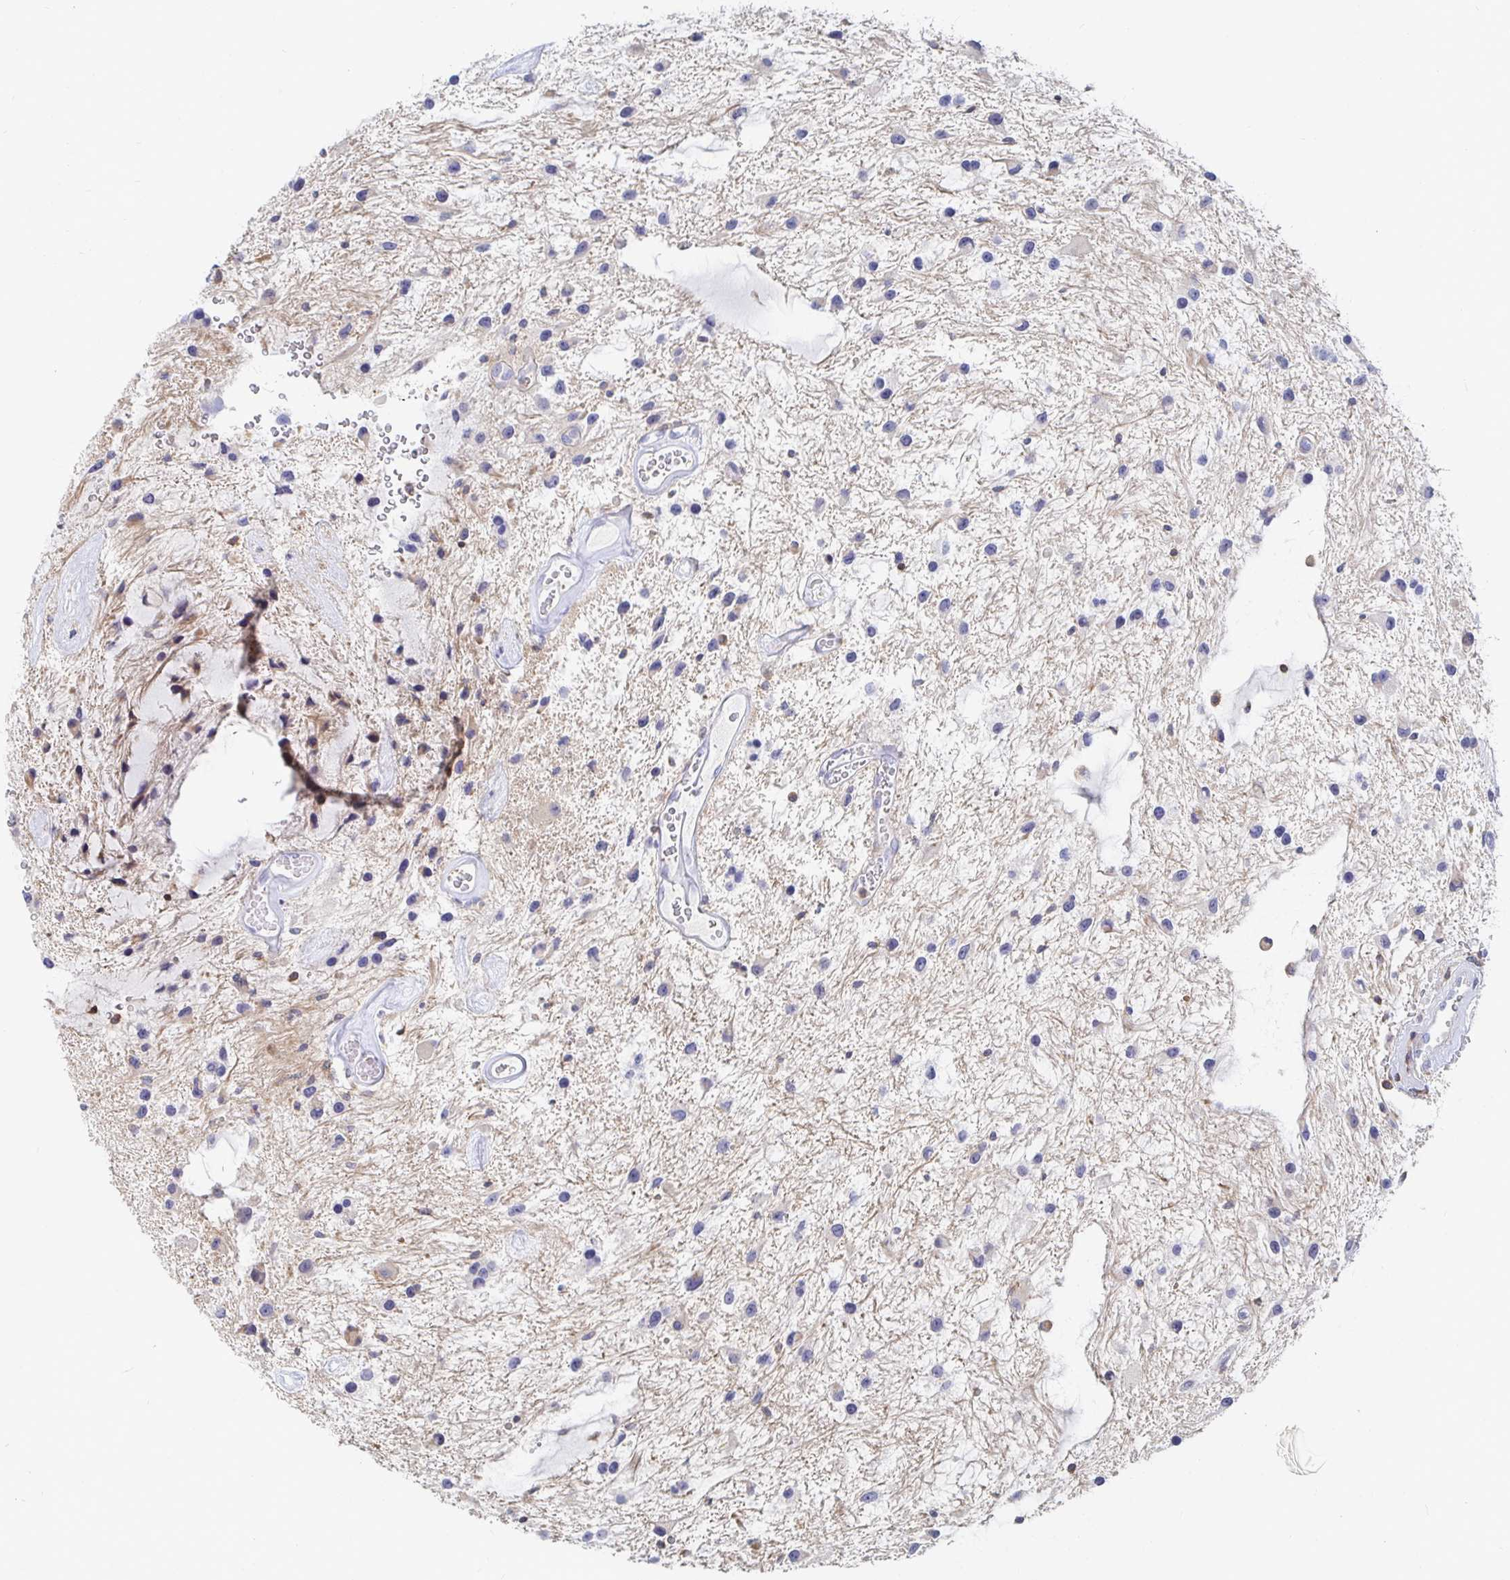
{"staining": {"intensity": "negative", "quantity": "none", "location": "none"}, "tissue": "glioma", "cell_type": "Tumor cells", "image_type": "cancer", "snomed": [{"axis": "morphology", "description": "Glioma, malignant, Low grade"}, {"axis": "topography", "description": "Cerebellum"}], "caption": "Immunohistochemistry (IHC) micrograph of human glioma stained for a protein (brown), which exhibits no positivity in tumor cells. (Brightfield microscopy of DAB immunohistochemistry (IHC) at high magnification).", "gene": "PIK3CD", "patient": {"sex": "female", "age": 14}}